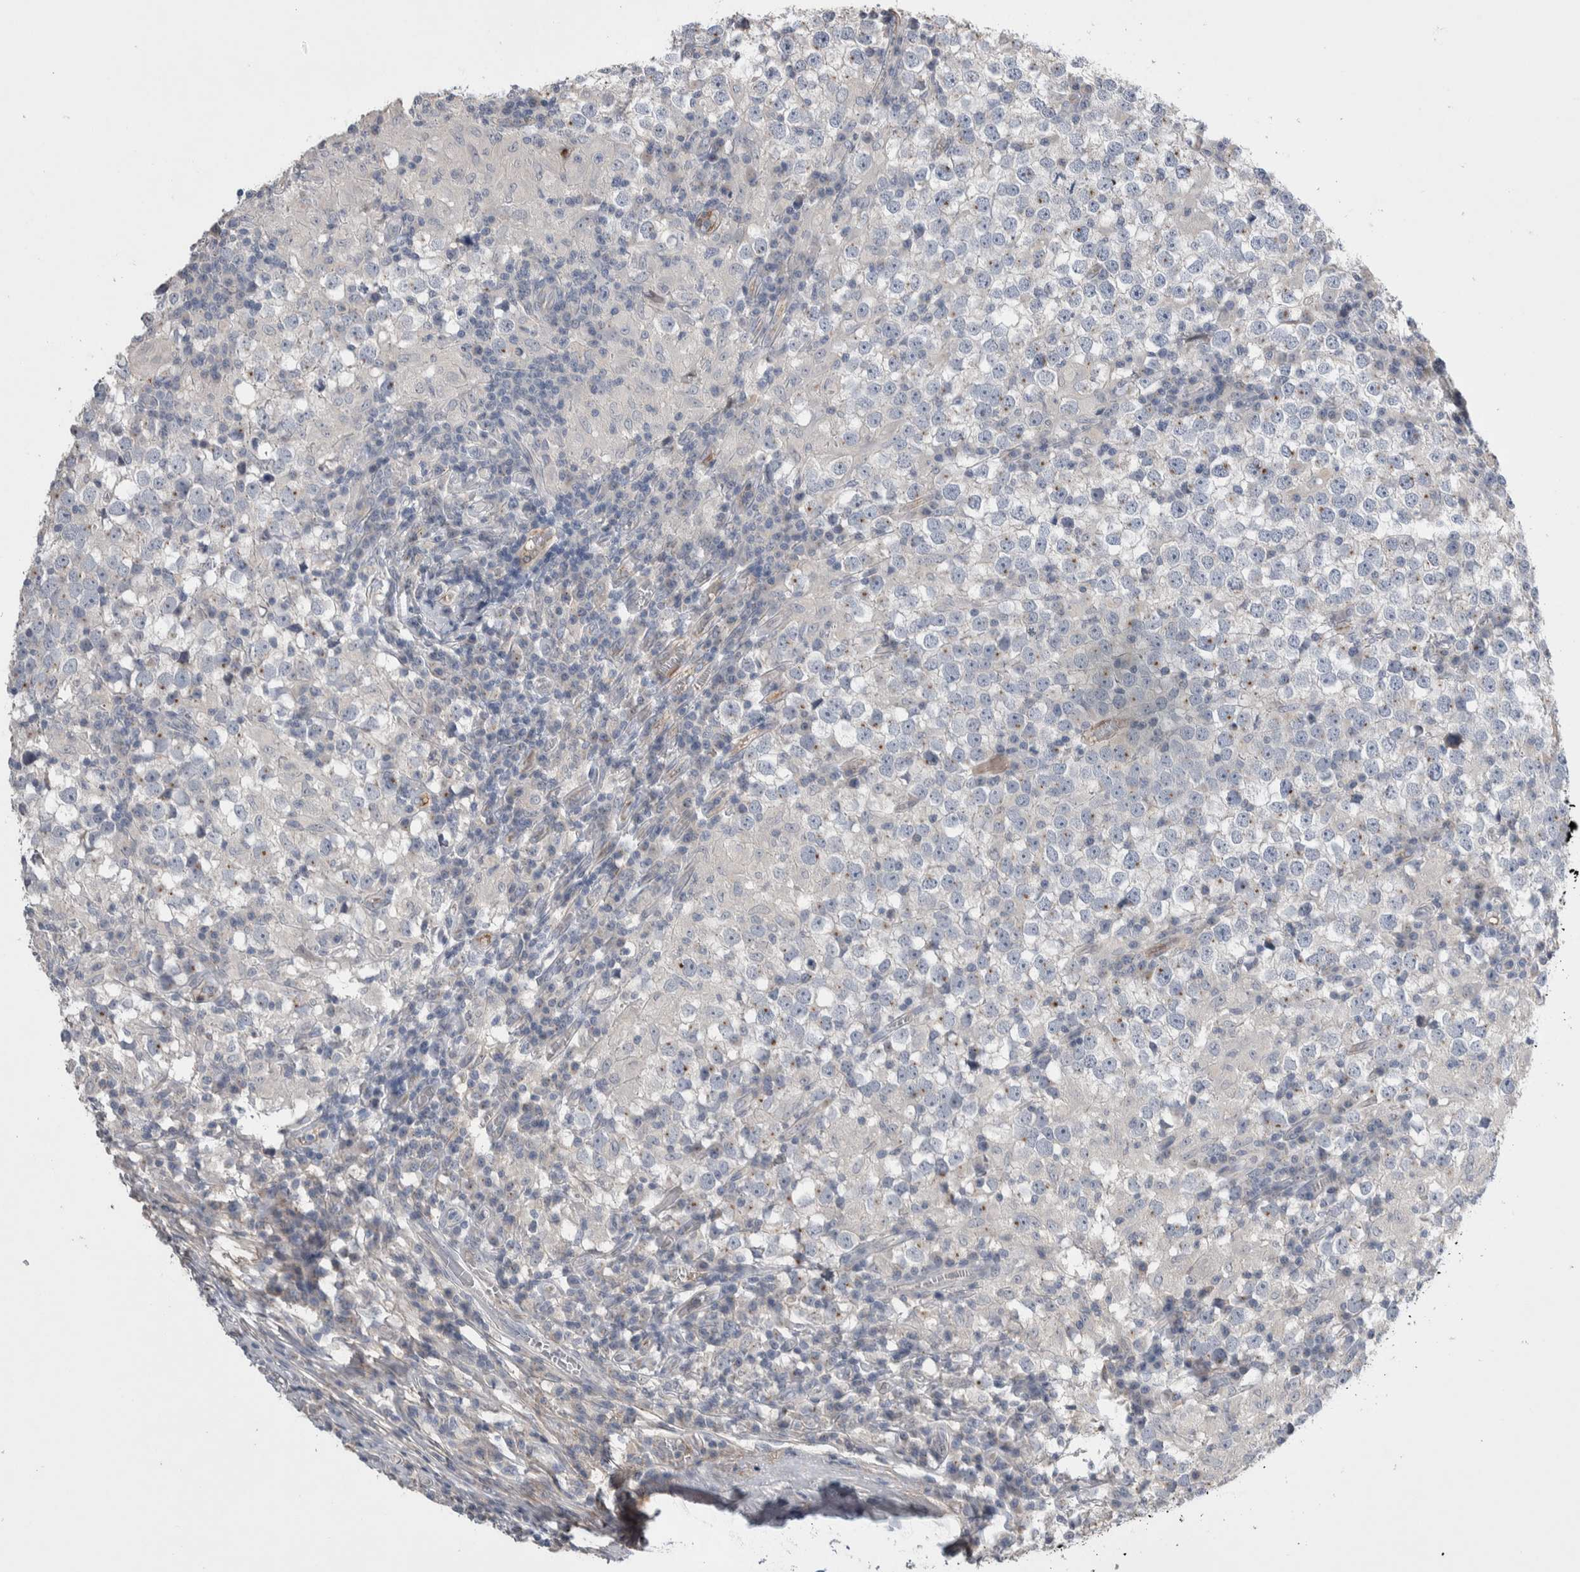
{"staining": {"intensity": "negative", "quantity": "none", "location": "none"}, "tissue": "testis cancer", "cell_type": "Tumor cells", "image_type": "cancer", "snomed": [{"axis": "morphology", "description": "Seminoma, NOS"}, {"axis": "topography", "description": "Testis"}], "caption": "Image shows no protein expression in tumor cells of seminoma (testis) tissue. (DAB (3,3'-diaminobenzidine) IHC, high magnification).", "gene": "CEP131", "patient": {"sex": "male", "age": 65}}